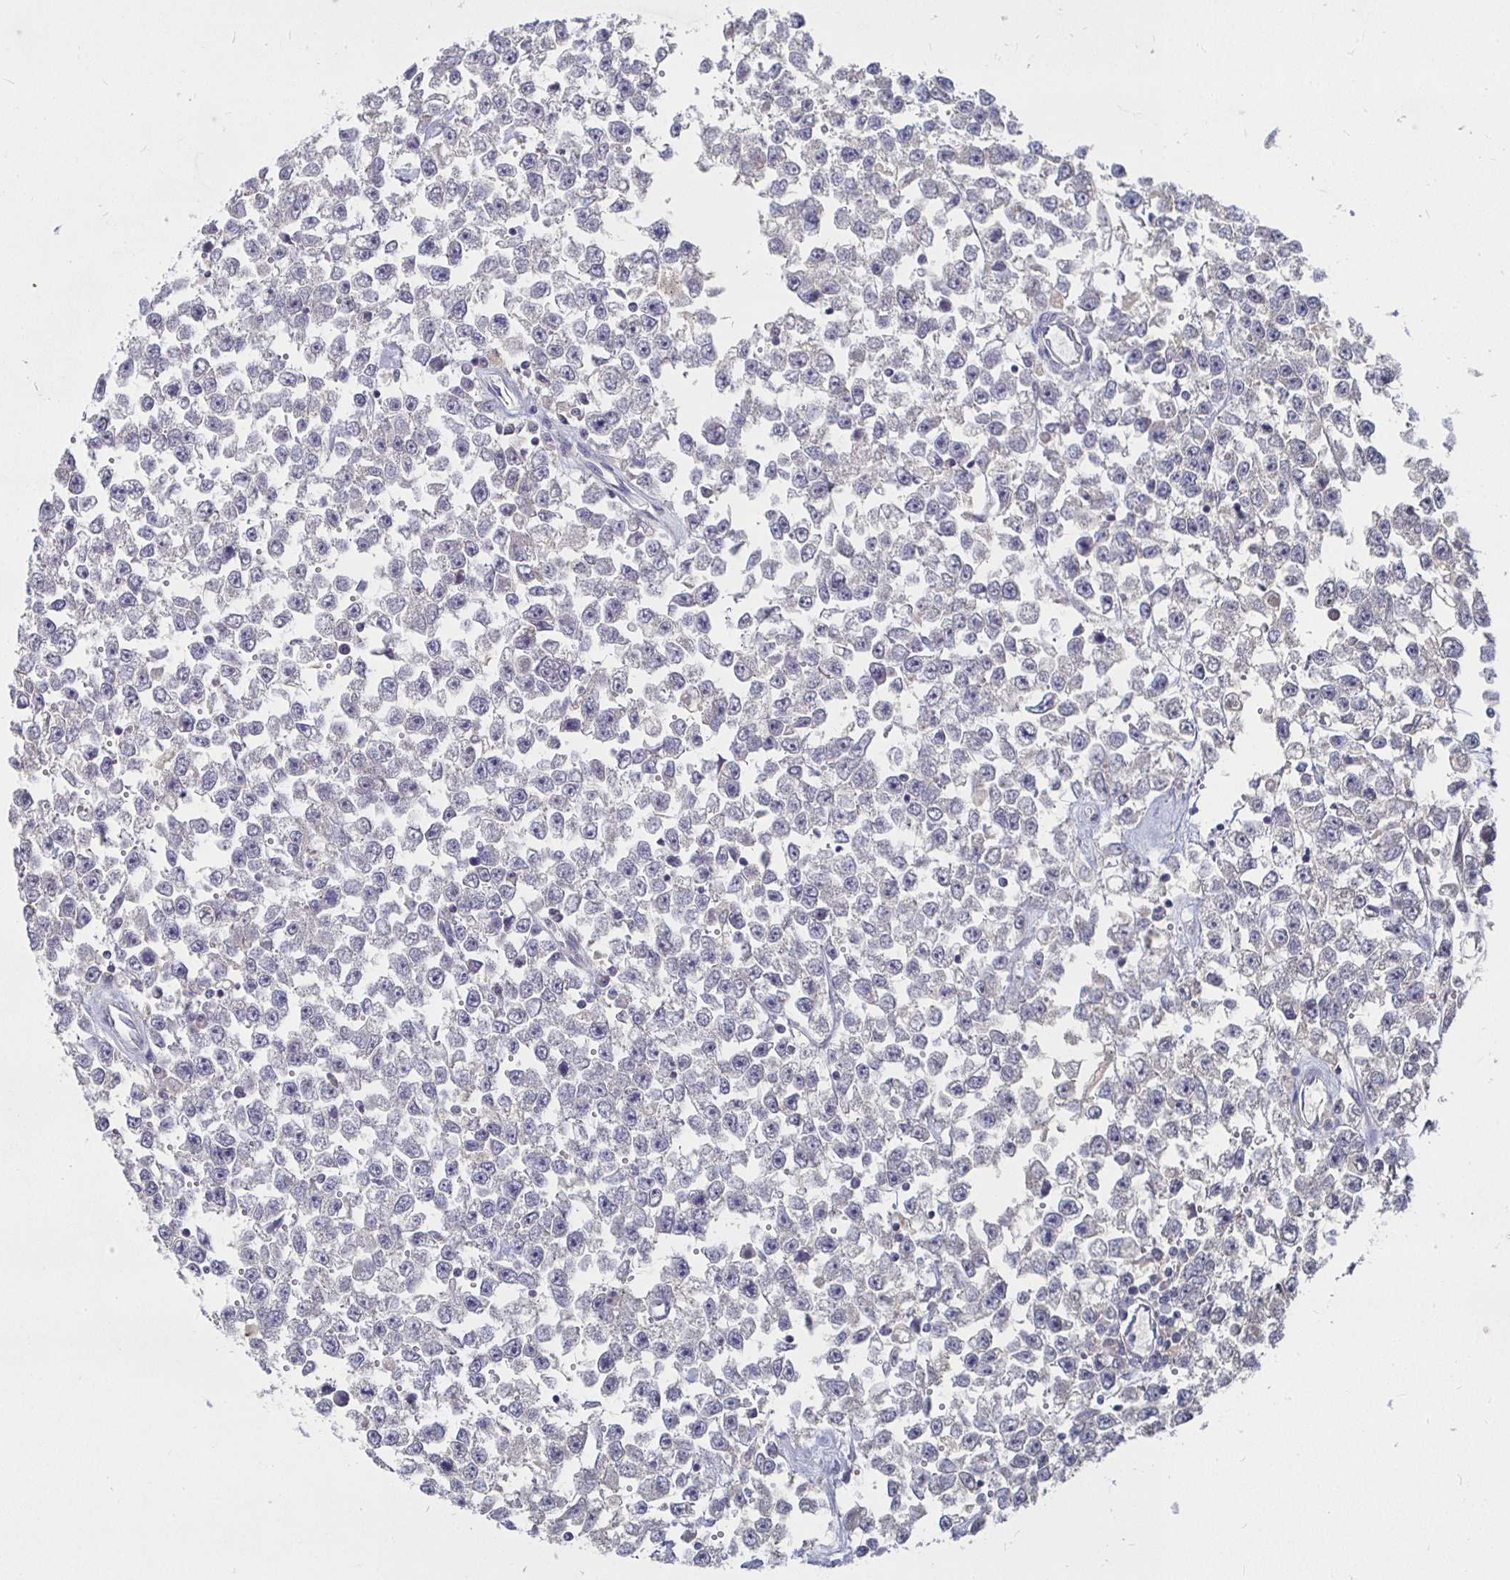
{"staining": {"intensity": "negative", "quantity": "none", "location": "none"}, "tissue": "testis cancer", "cell_type": "Tumor cells", "image_type": "cancer", "snomed": [{"axis": "morphology", "description": "Seminoma, NOS"}, {"axis": "topography", "description": "Testis"}], "caption": "This is a micrograph of immunohistochemistry (IHC) staining of seminoma (testis), which shows no staining in tumor cells.", "gene": "RNF144B", "patient": {"sex": "male", "age": 34}}